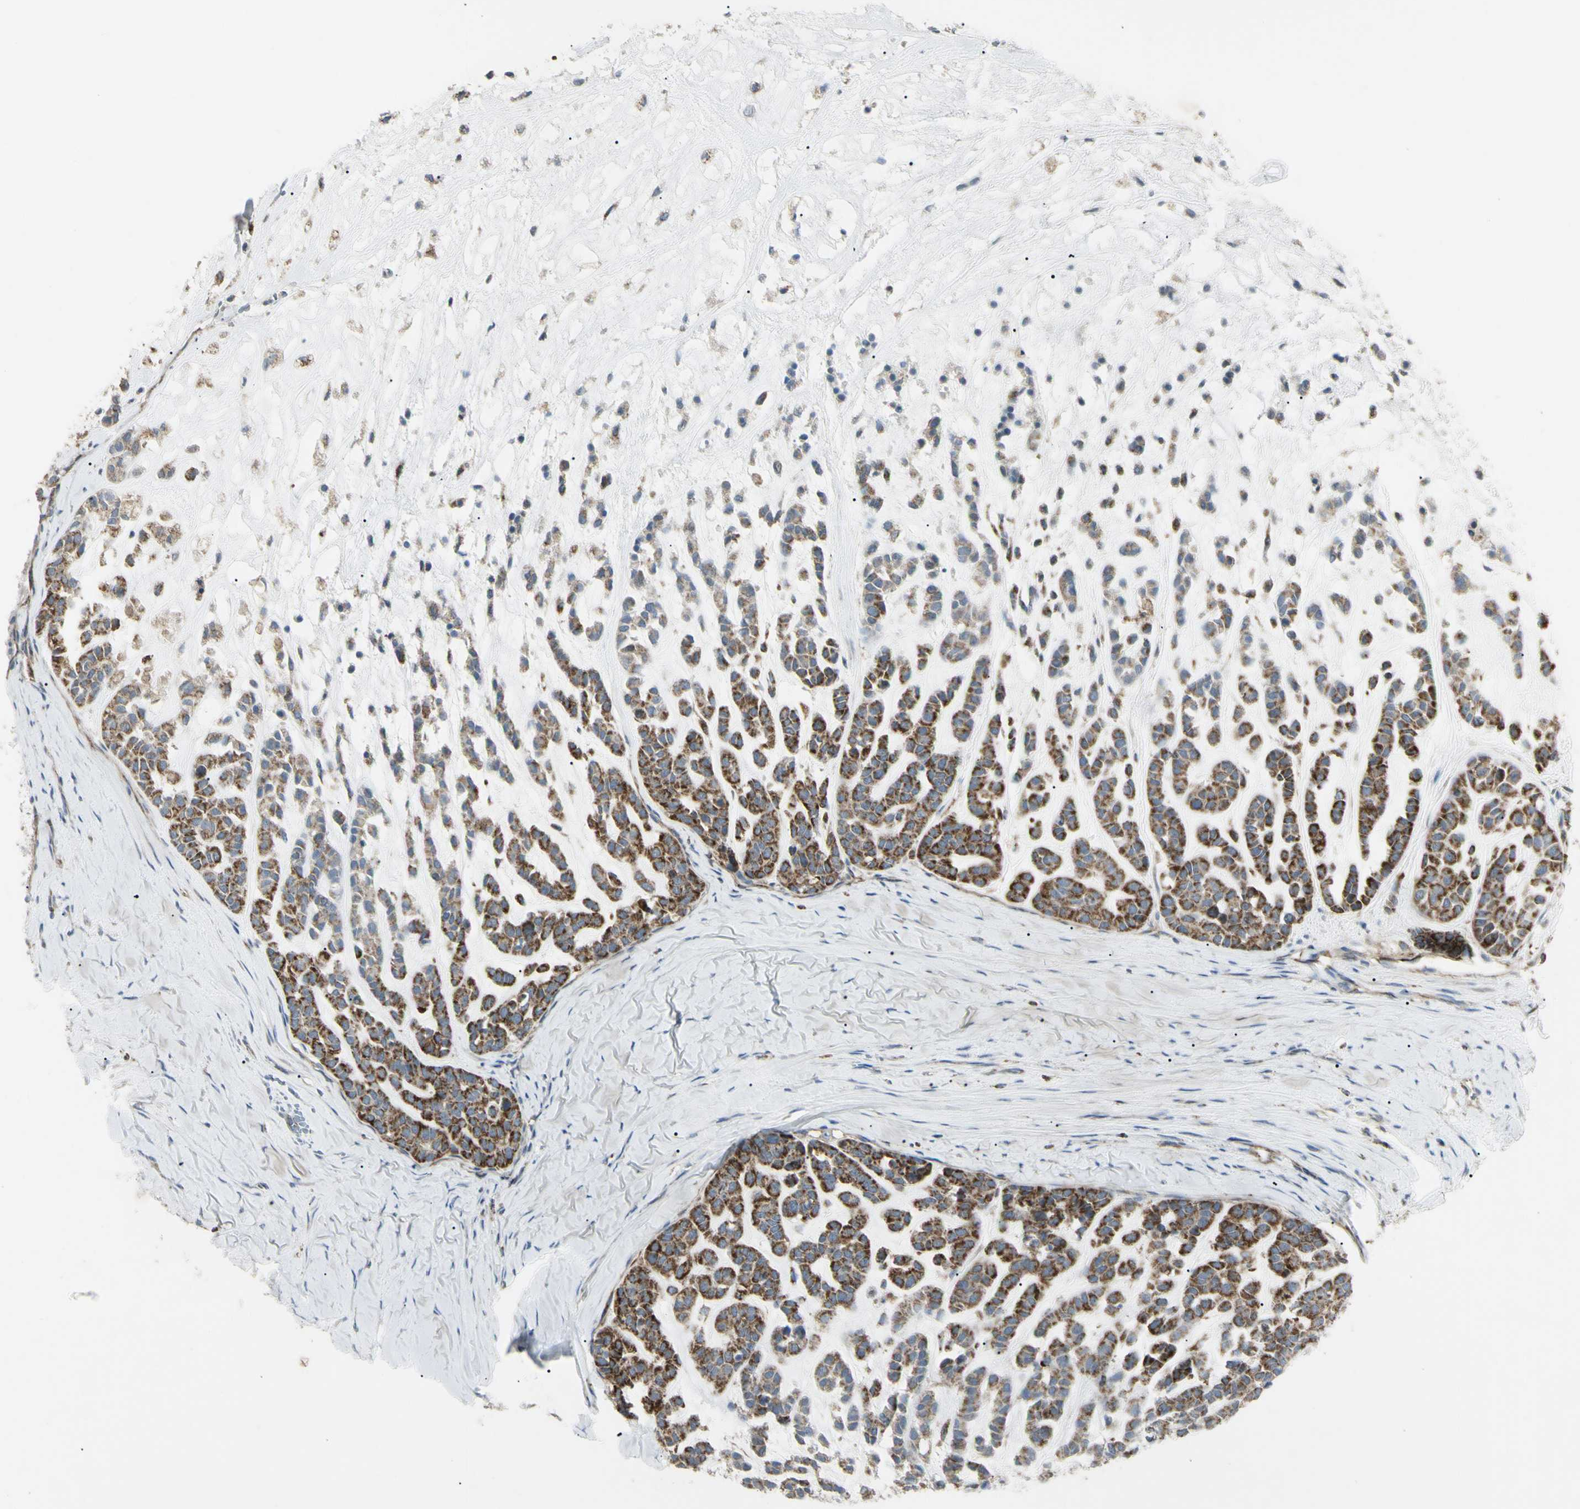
{"staining": {"intensity": "strong", "quantity": ">75%", "location": "cytoplasmic/membranous"}, "tissue": "head and neck cancer", "cell_type": "Tumor cells", "image_type": "cancer", "snomed": [{"axis": "morphology", "description": "Adenocarcinoma, NOS"}, {"axis": "morphology", "description": "Adenoma, NOS"}, {"axis": "topography", "description": "Head-Neck"}], "caption": "High-magnification brightfield microscopy of head and neck adenoma stained with DAB (3,3'-diaminobenzidine) (brown) and counterstained with hematoxylin (blue). tumor cells exhibit strong cytoplasmic/membranous staining is seen in about>75% of cells.", "gene": "CYB5R1", "patient": {"sex": "female", "age": 55}}